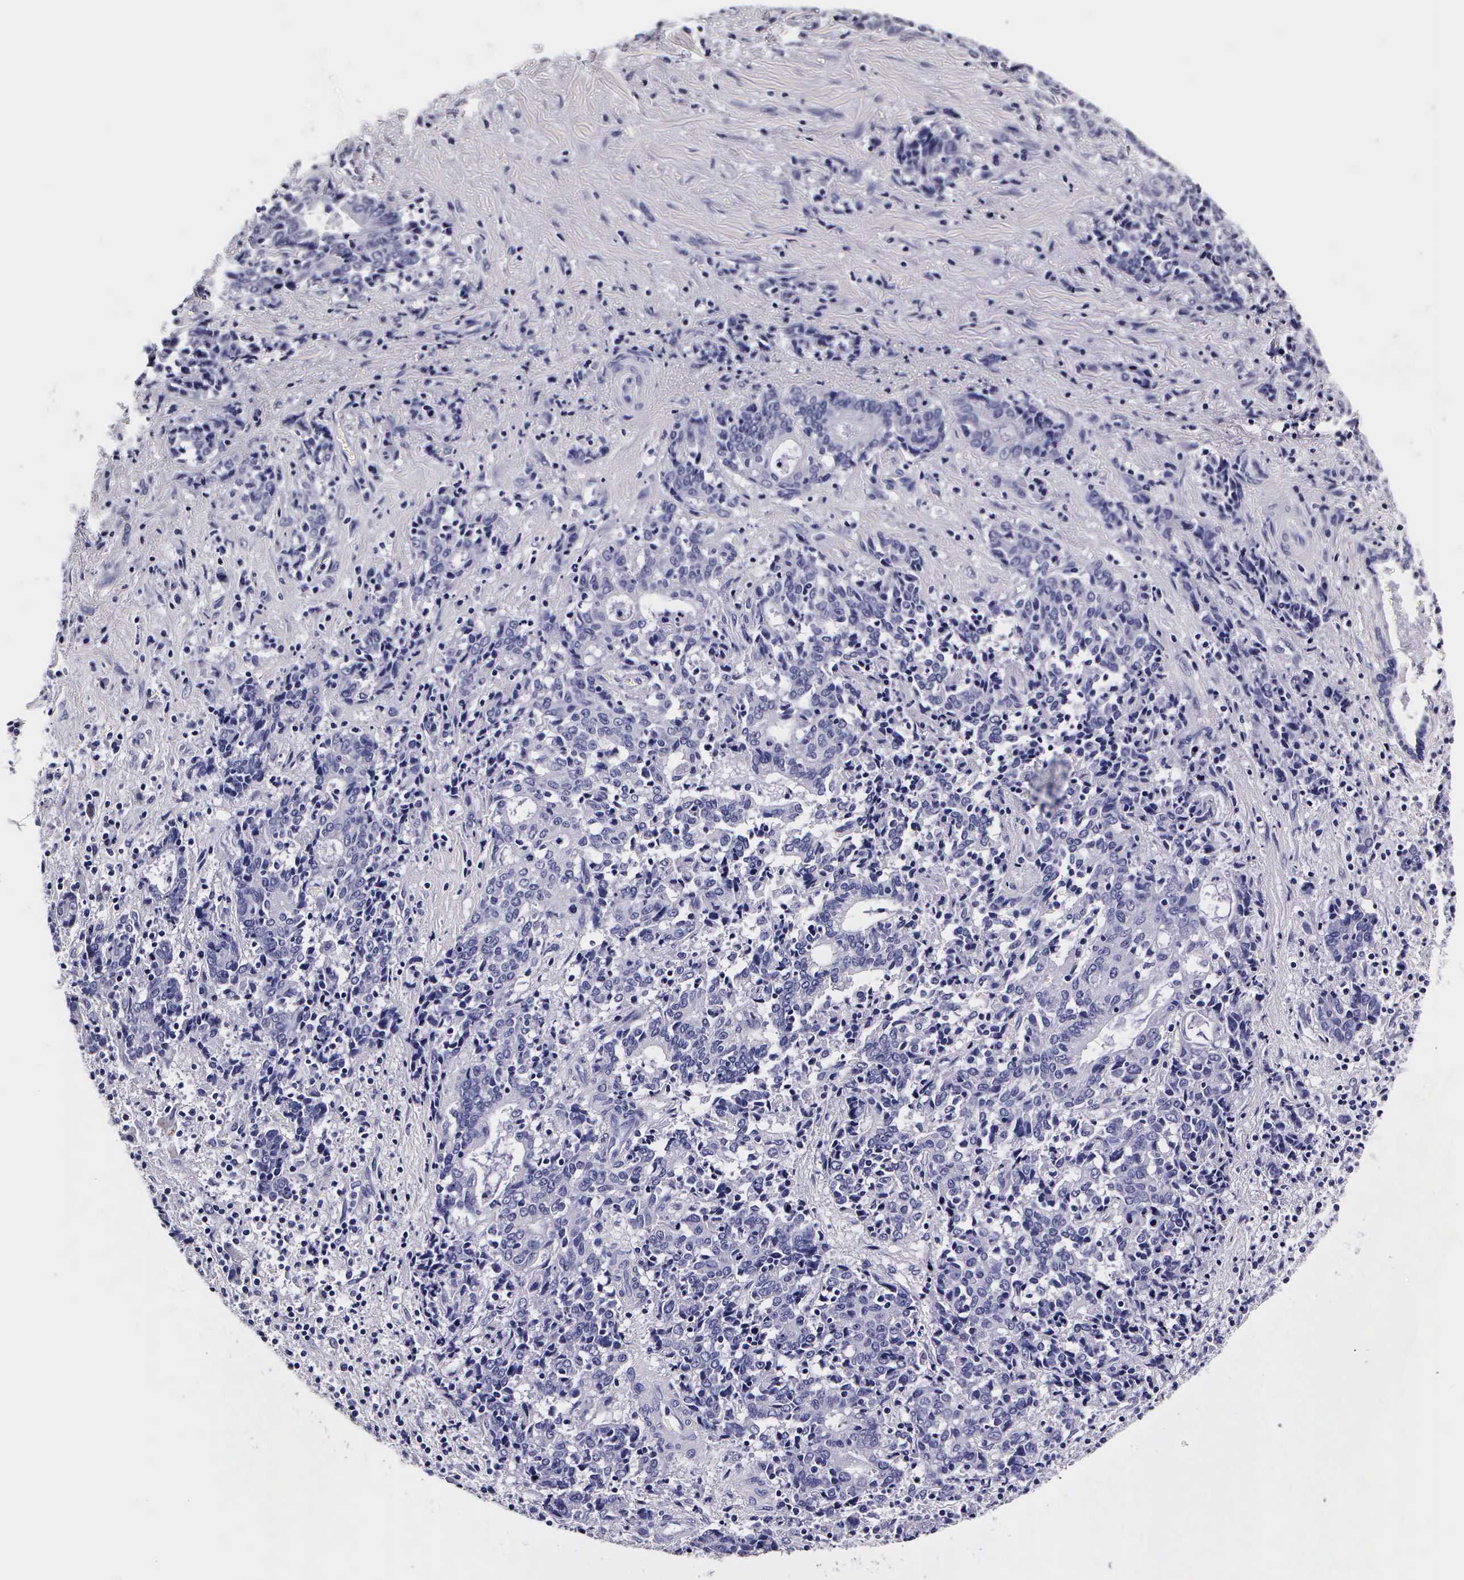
{"staining": {"intensity": "negative", "quantity": "none", "location": "none"}, "tissue": "liver cancer", "cell_type": "Tumor cells", "image_type": "cancer", "snomed": [{"axis": "morphology", "description": "Cholangiocarcinoma"}, {"axis": "topography", "description": "Liver"}], "caption": "Immunohistochemistry (IHC) micrograph of neoplastic tissue: human liver cancer (cholangiocarcinoma) stained with DAB (3,3'-diaminobenzidine) displays no significant protein positivity in tumor cells.", "gene": "IAPP", "patient": {"sex": "male", "age": 57}}